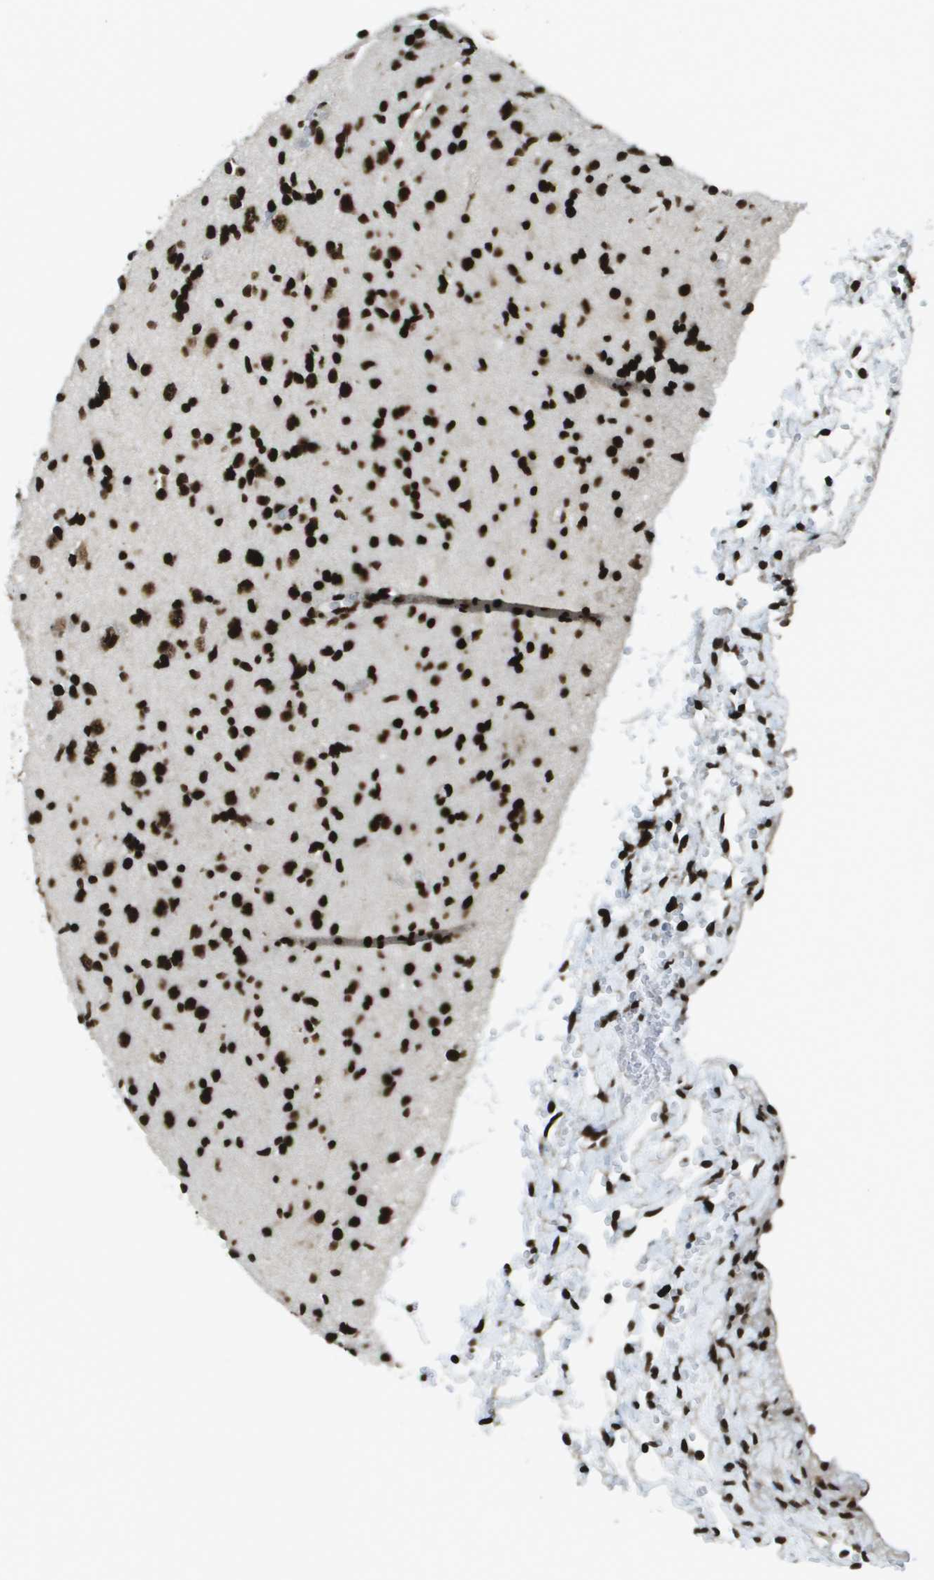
{"staining": {"intensity": "strong", "quantity": ">75%", "location": "nuclear"}, "tissue": "glioma", "cell_type": "Tumor cells", "image_type": "cancer", "snomed": [{"axis": "morphology", "description": "Glioma, malignant, Low grade"}, {"axis": "topography", "description": "Brain"}], "caption": "Glioma tissue exhibits strong nuclear staining in about >75% of tumor cells Using DAB (brown) and hematoxylin (blue) stains, captured at high magnification using brightfield microscopy.", "gene": "GLYR1", "patient": {"sex": "female", "age": 22}}